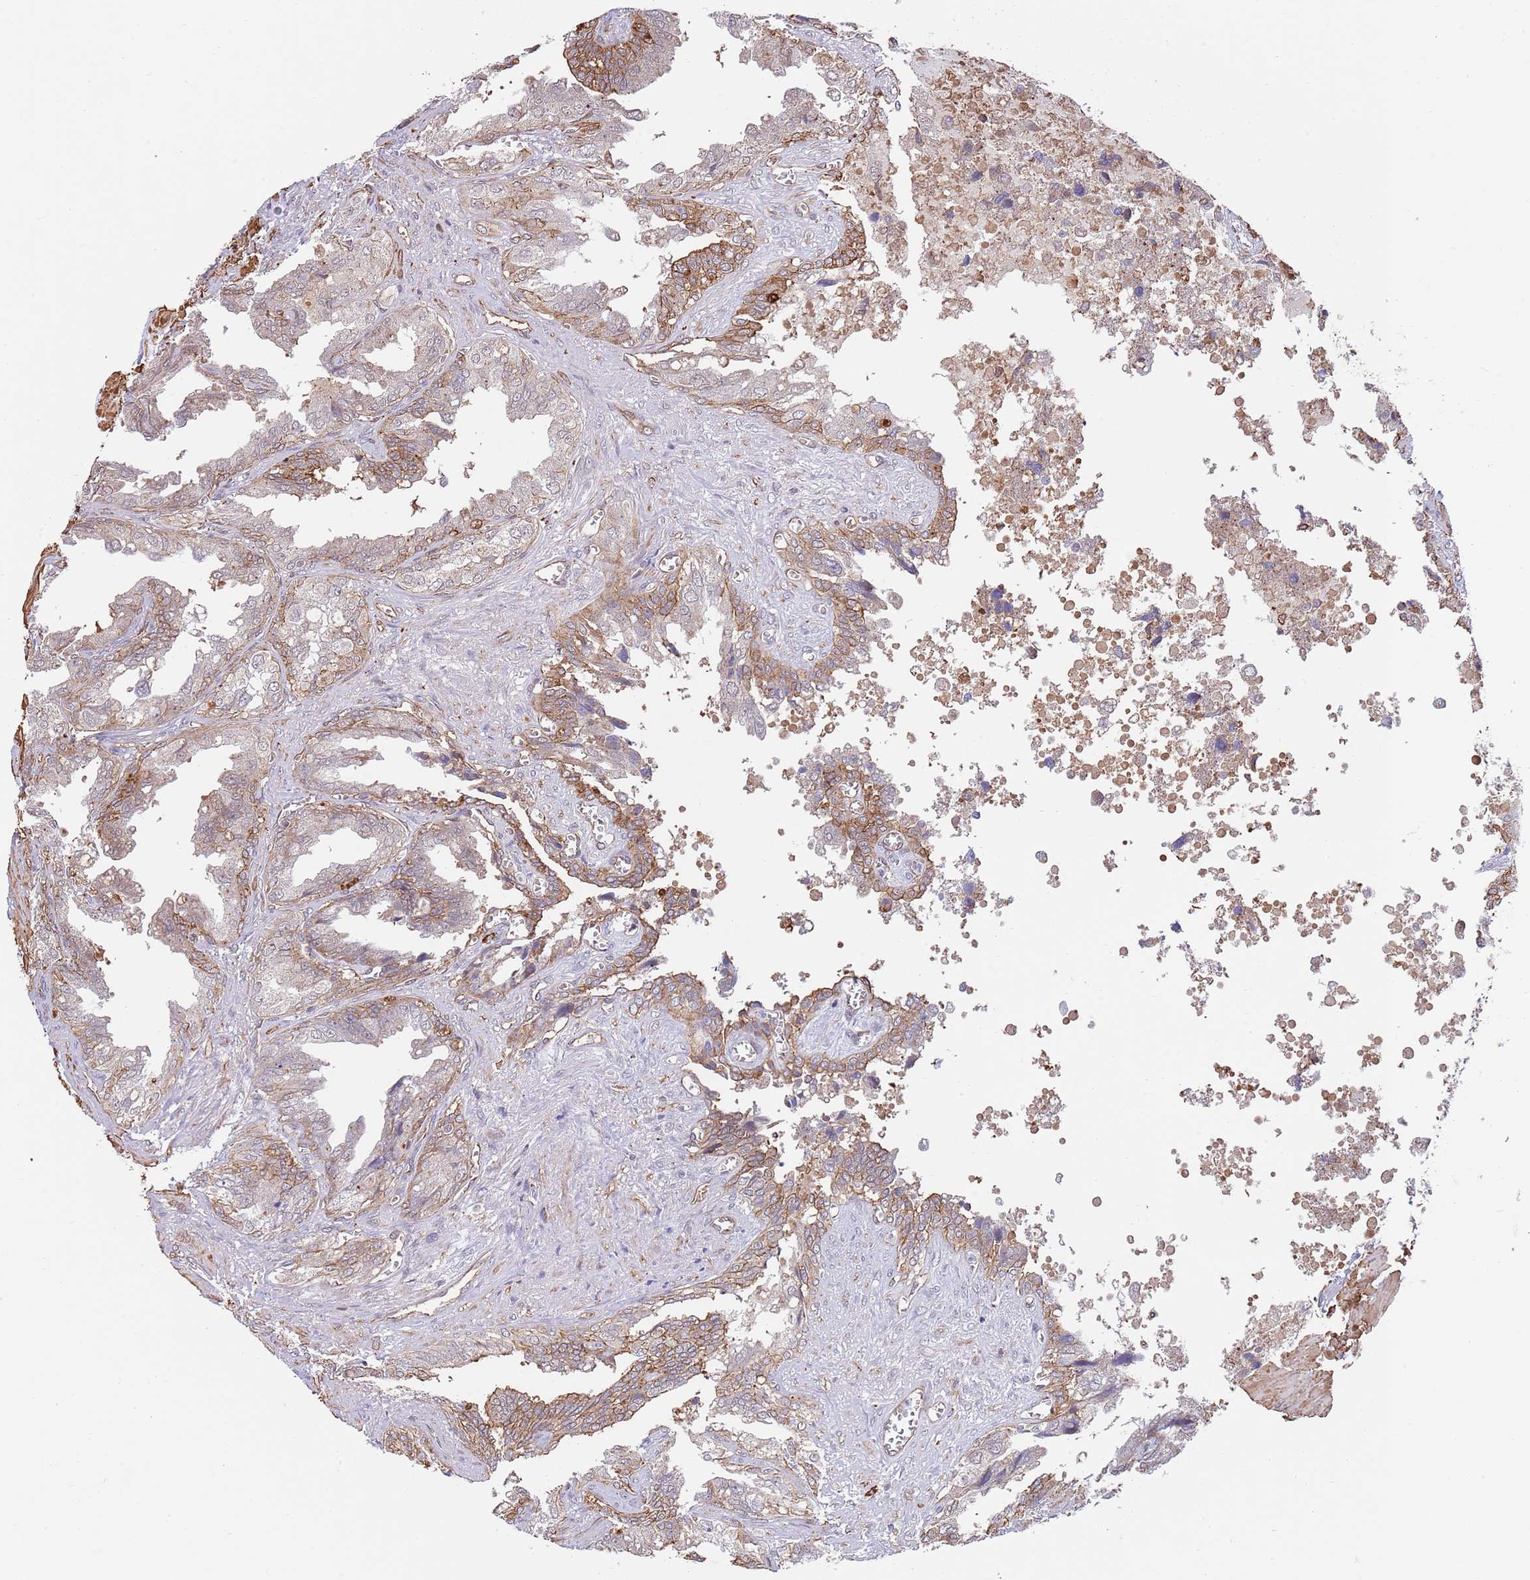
{"staining": {"intensity": "moderate", "quantity": ">75%", "location": "cytoplasmic/membranous,nuclear"}, "tissue": "seminal vesicle", "cell_type": "Glandular cells", "image_type": "normal", "snomed": [{"axis": "morphology", "description": "Normal tissue, NOS"}, {"axis": "topography", "description": "Seminal veicle"}], "caption": "Seminal vesicle stained with DAB immunohistochemistry exhibits medium levels of moderate cytoplasmic/membranous,nuclear positivity in approximately >75% of glandular cells. Using DAB (3,3'-diaminobenzidine) (brown) and hematoxylin (blue) stains, captured at high magnification using brightfield microscopy.", "gene": "BPNT1", "patient": {"sex": "male", "age": 67}}